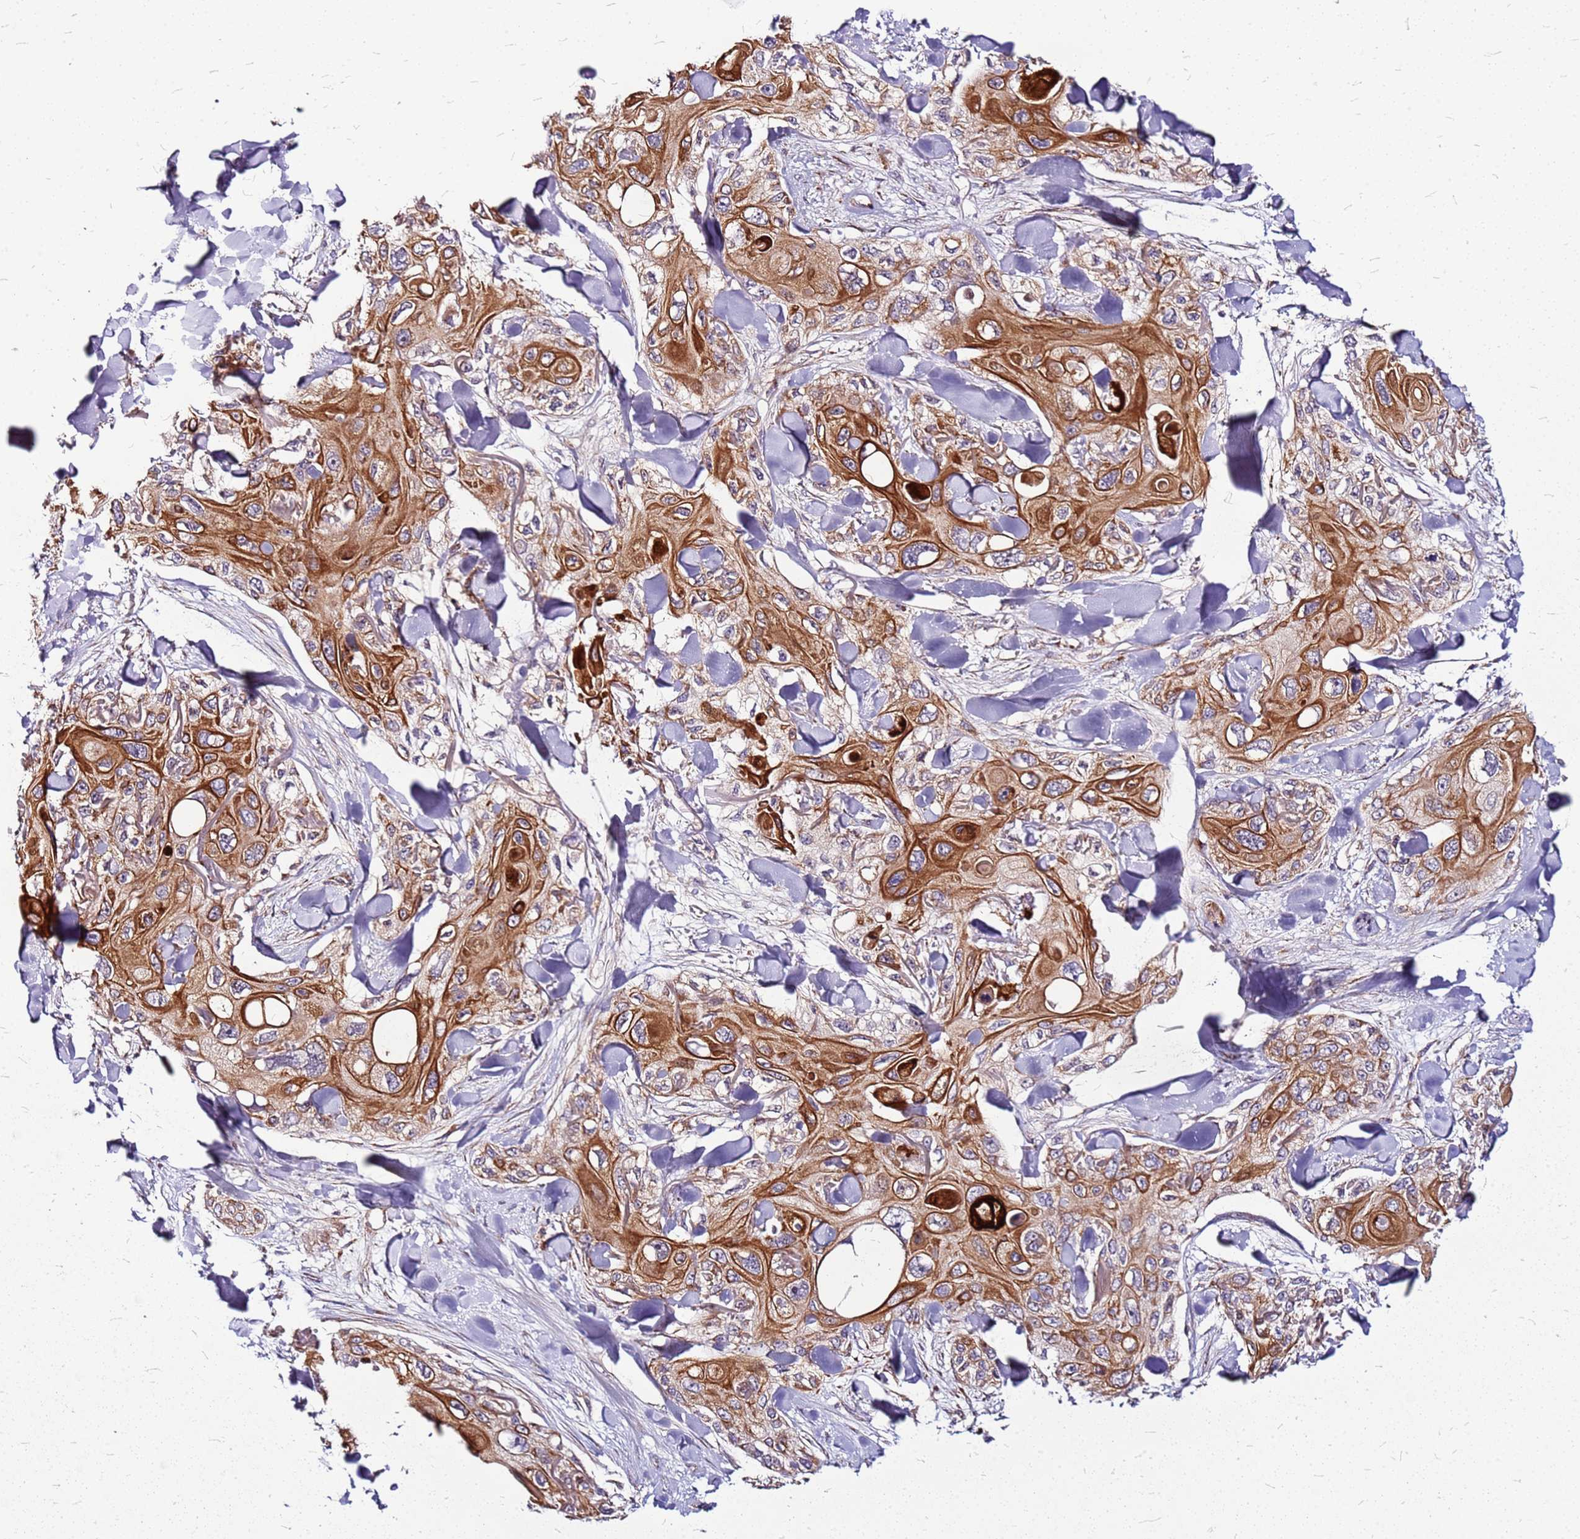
{"staining": {"intensity": "strong", "quantity": ">75%", "location": "cytoplasmic/membranous"}, "tissue": "skin cancer", "cell_type": "Tumor cells", "image_type": "cancer", "snomed": [{"axis": "morphology", "description": "Normal tissue, NOS"}, {"axis": "morphology", "description": "Squamous cell carcinoma, NOS"}, {"axis": "topography", "description": "Skin"}], "caption": "Skin cancer (squamous cell carcinoma) tissue displays strong cytoplasmic/membranous staining in approximately >75% of tumor cells", "gene": "OR51T1", "patient": {"sex": "male", "age": 72}}